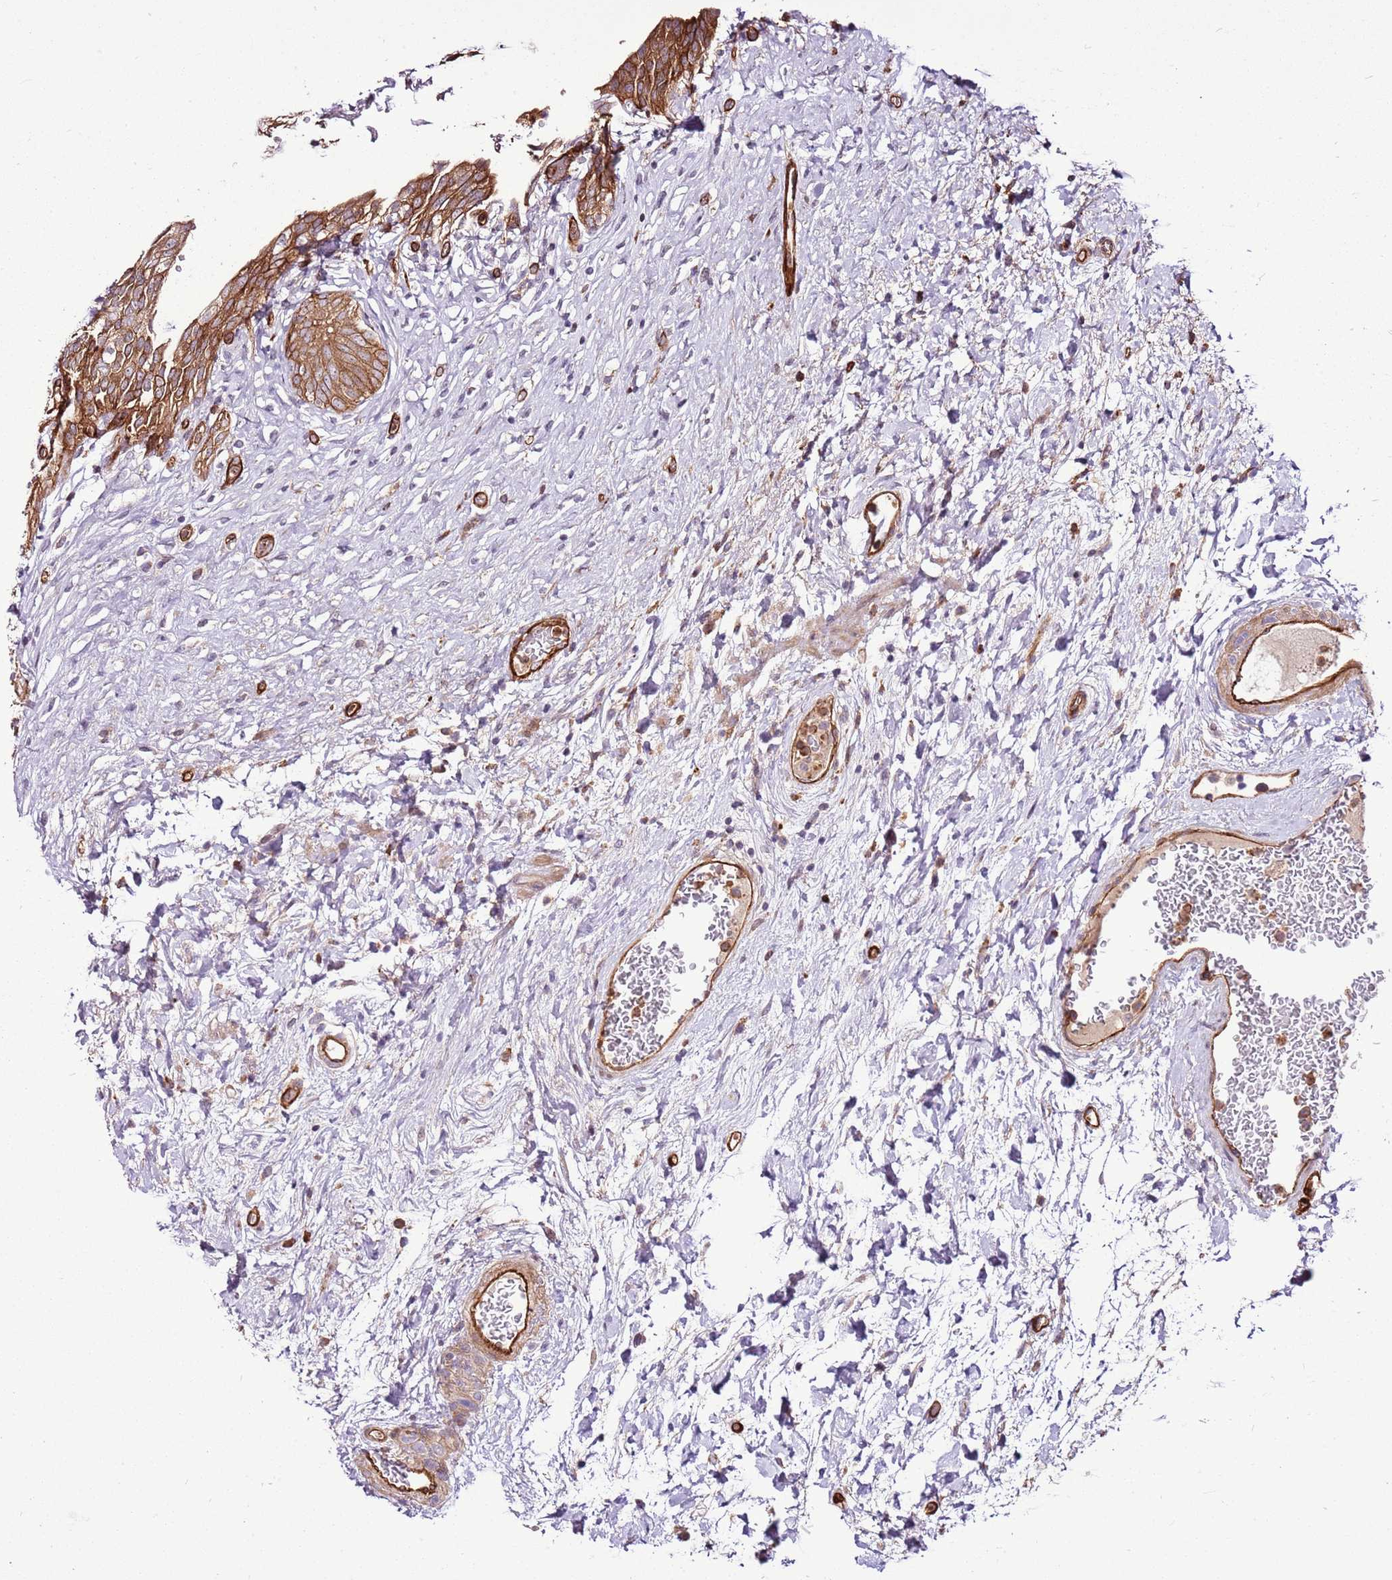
{"staining": {"intensity": "strong", "quantity": ">75%", "location": "cytoplasmic/membranous"}, "tissue": "urinary bladder", "cell_type": "Urothelial cells", "image_type": "normal", "snomed": [{"axis": "morphology", "description": "Normal tissue, NOS"}, {"axis": "topography", "description": "Urinary bladder"}], "caption": "Immunohistochemical staining of benign urinary bladder displays strong cytoplasmic/membranous protein positivity in approximately >75% of urothelial cells. The staining is performed using DAB (3,3'-diaminobenzidine) brown chromogen to label protein expression. The nuclei are counter-stained blue using hematoxylin.", "gene": "ZNF827", "patient": {"sex": "male", "age": 74}}